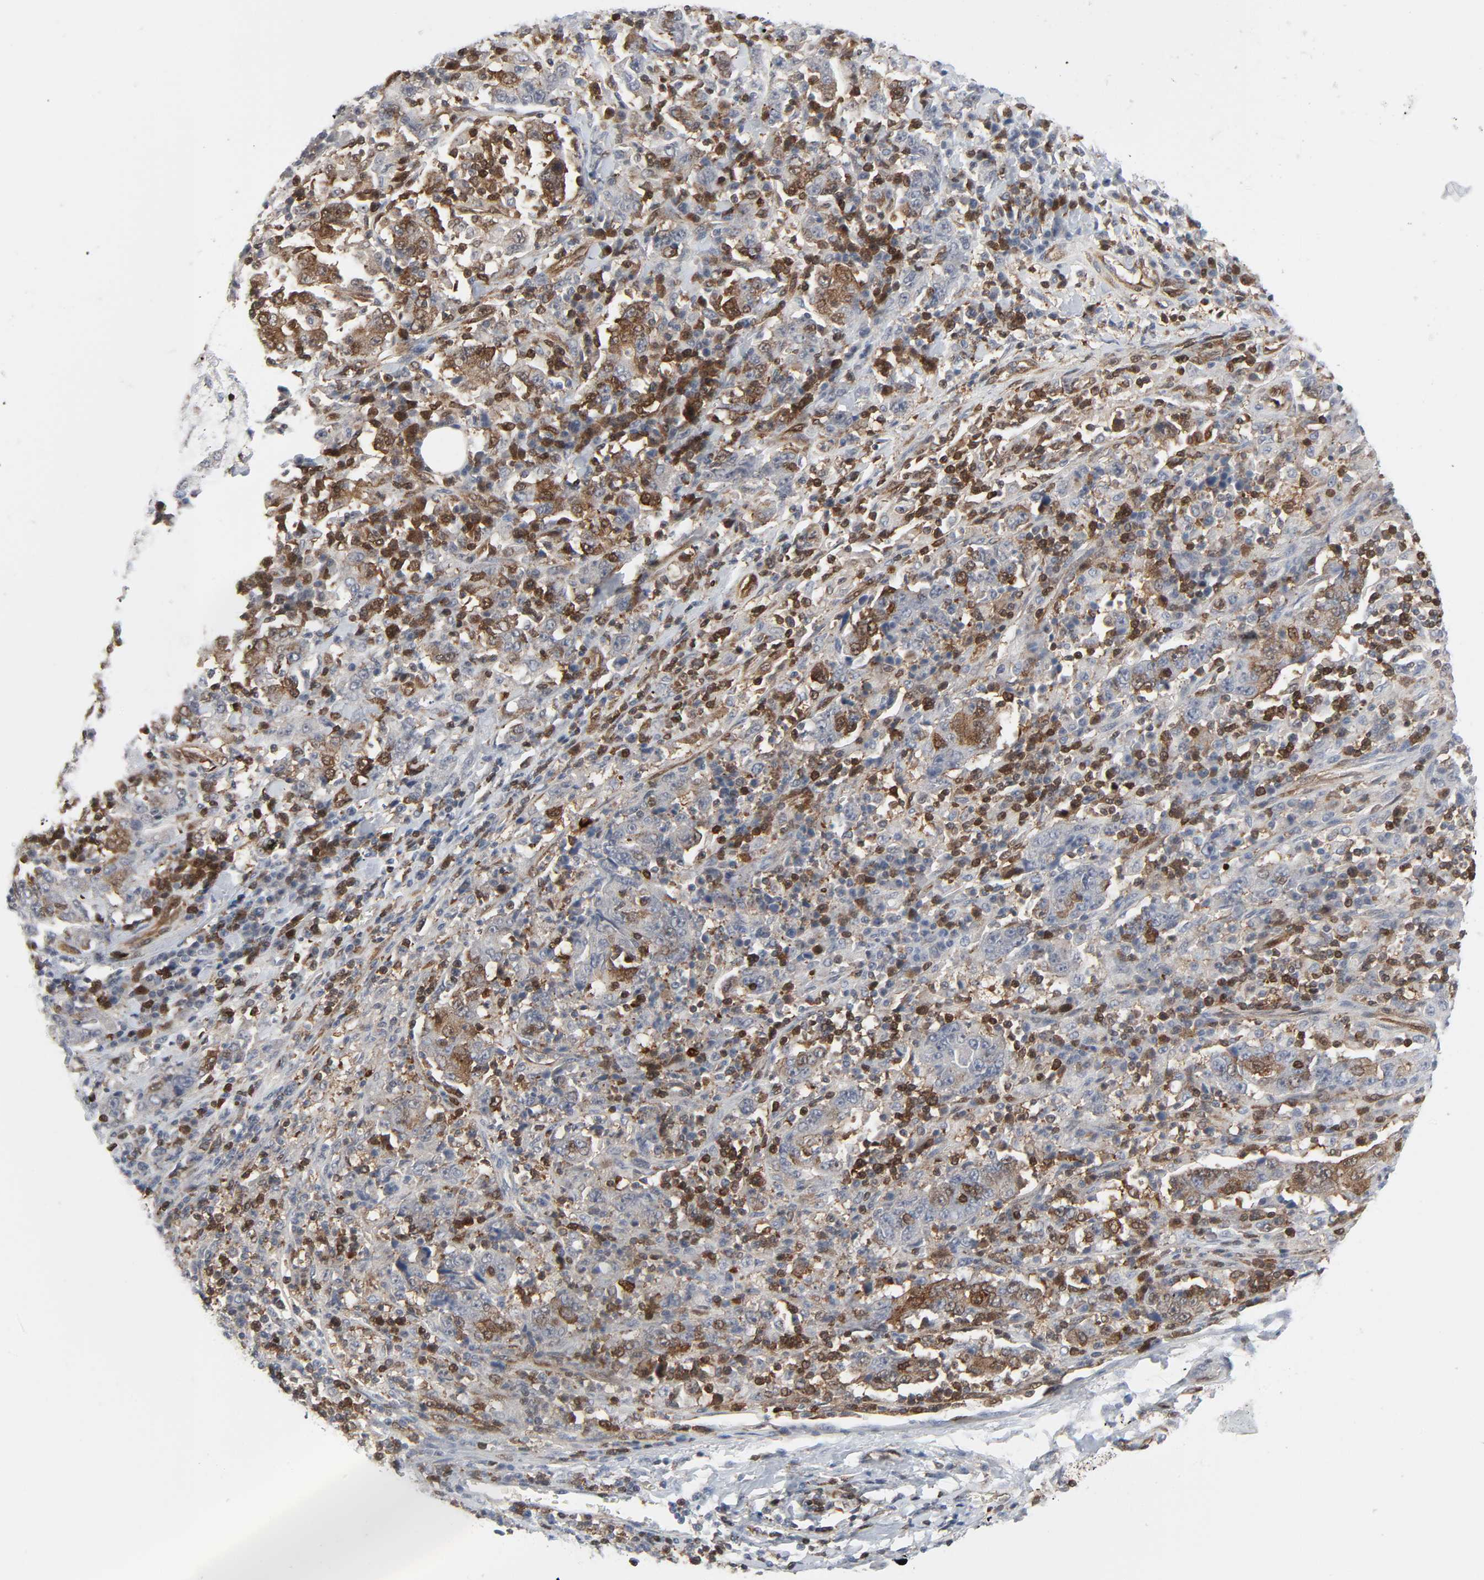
{"staining": {"intensity": "moderate", "quantity": ">75%", "location": "cytoplasmic/membranous,nuclear"}, "tissue": "stomach cancer", "cell_type": "Tumor cells", "image_type": "cancer", "snomed": [{"axis": "morphology", "description": "Normal tissue, NOS"}, {"axis": "morphology", "description": "Adenocarcinoma, NOS"}, {"axis": "topography", "description": "Stomach, upper"}, {"axis": "topography", "description": "Stomach"}], "caption": "This is an image of IHC staining of stomach adenocarcinoma, which shows moderate positivity in the cytoplasmic/membranous and nuclear of tumor cells.", "gene": "GSK3A", "patient": {"sex": "male", "age": 59}}